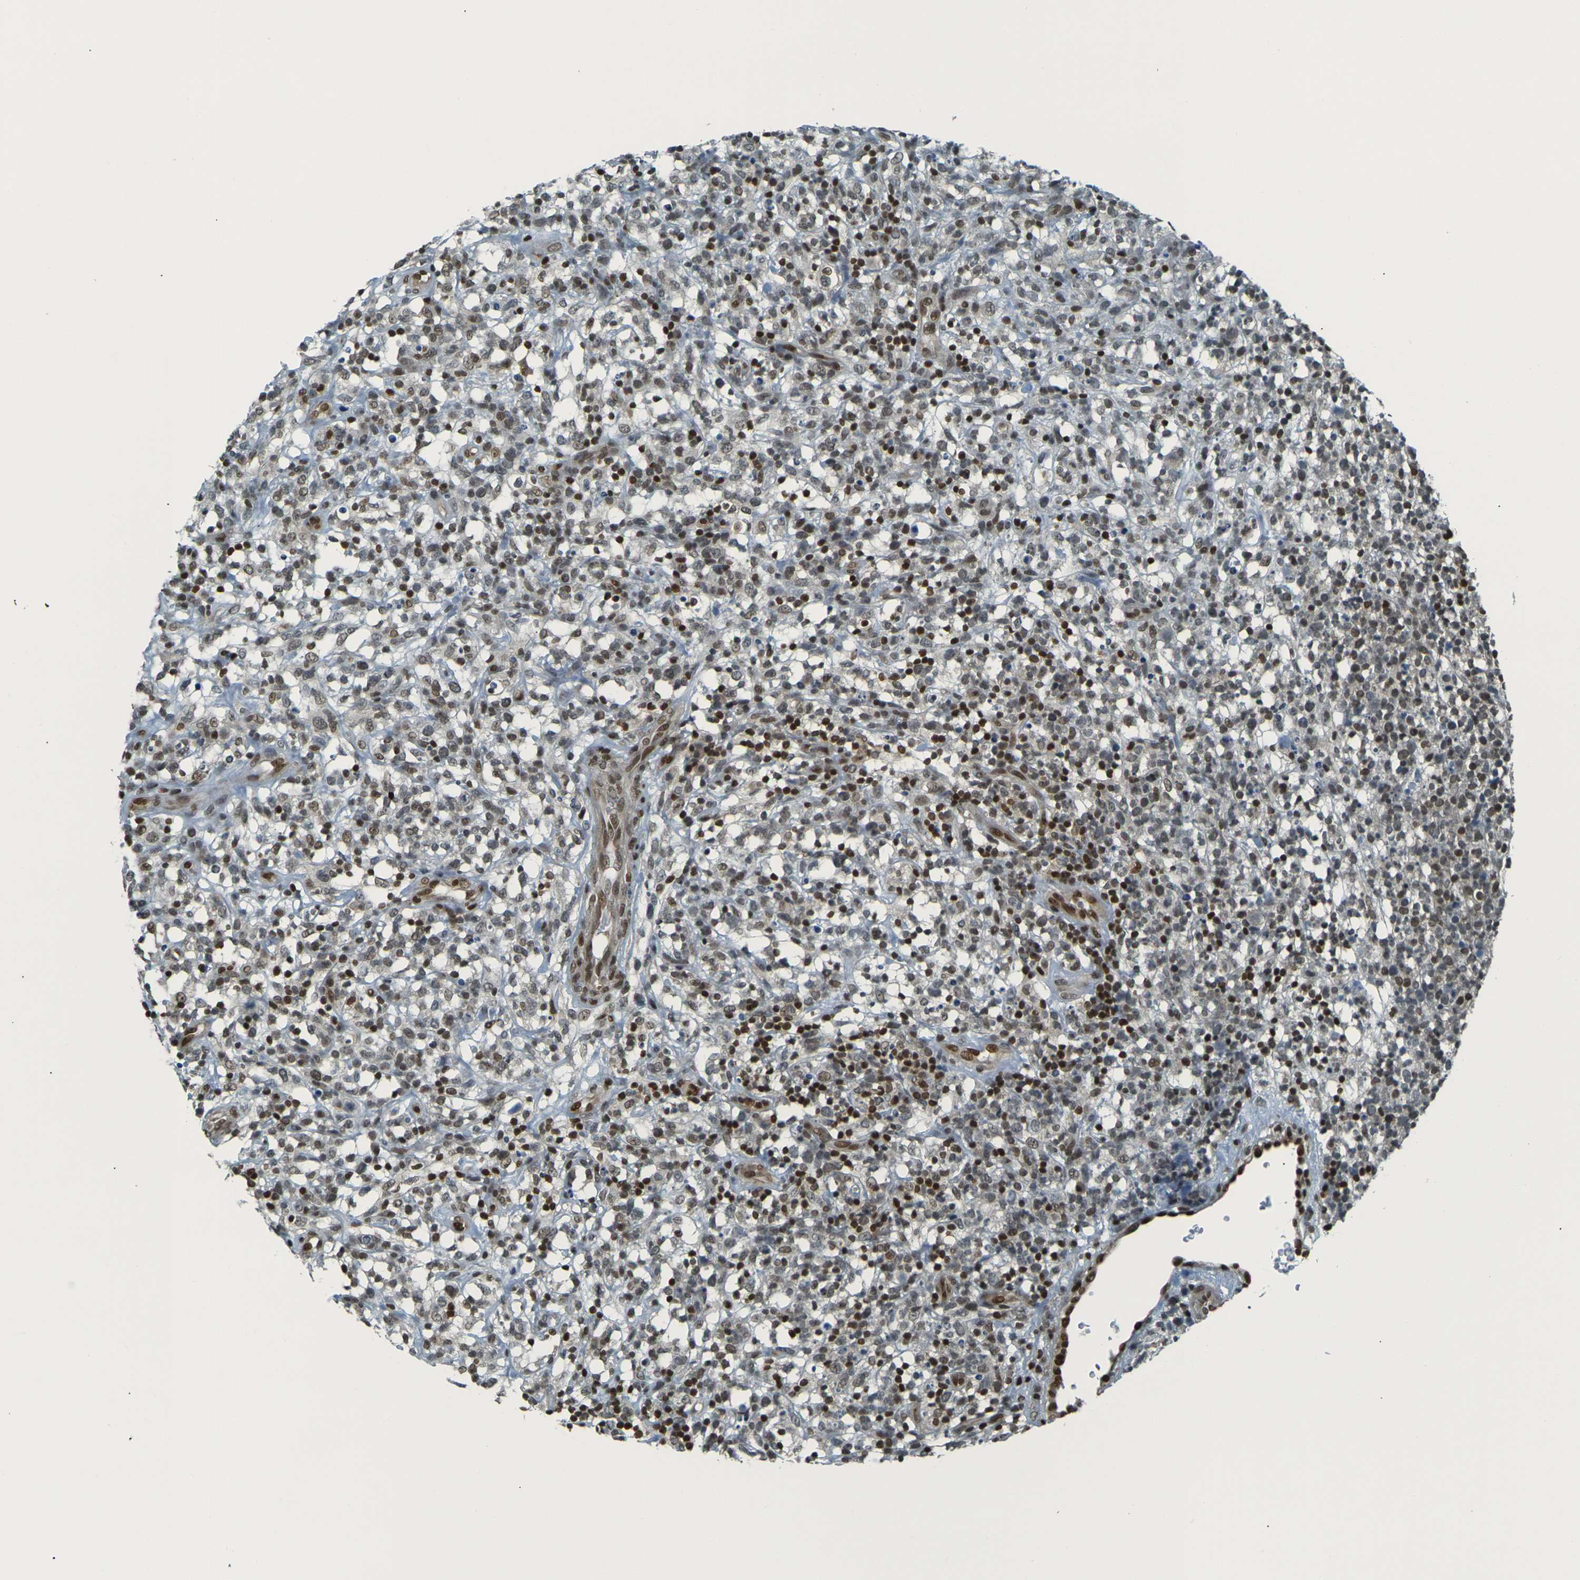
{"staining": {"intensity": "weak", "quantity": ">75%", "location": "nuclear"}, "tissue": "lymphoma", "cell_type": "Tumor cells", "image_type": "cancer", "snomed": [{"axis": "morphology", "description": "Malignant lymphoma, non-Hodgkin's type, High grade"}, {"axis": "topography", "description": "Lymph node"}], "caption": "Tumor cells exhibit low levels of weak nuclear expression in approximately >75% of cells in high-grade malignant lymphoma, non-Hodgkin's type.", "gene": "NHEJ1", "patient": {"sex": "female", "age": 73}}